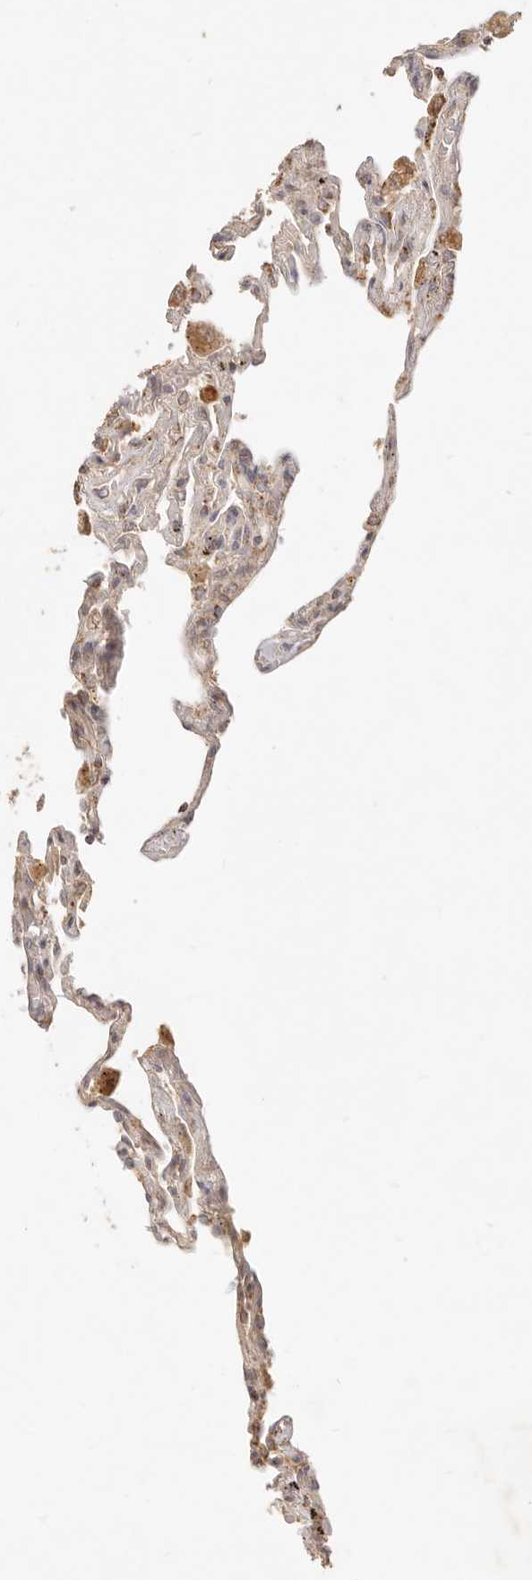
{"staining": {"intensity": "weak", "quantity": "25%-75%", "location": "cytoplasmic/membranous"}, "tissue": "lung", "cell_type": "Alveolar cells", "image_type": "normal", "snomed": [{"axis": "morphology", "description": "Normal tissue, NOS"}, {"axis": "topography", "description": "Lung"}], "caption": "Benign lung was stained to show a protein in brown. There is low levels of weak cytoplasmic/membranous staining in approximately 25%-75% of alveolar cells.", "gene": "CPLANE2", "patient": {"sex": "male", "age": 59}}